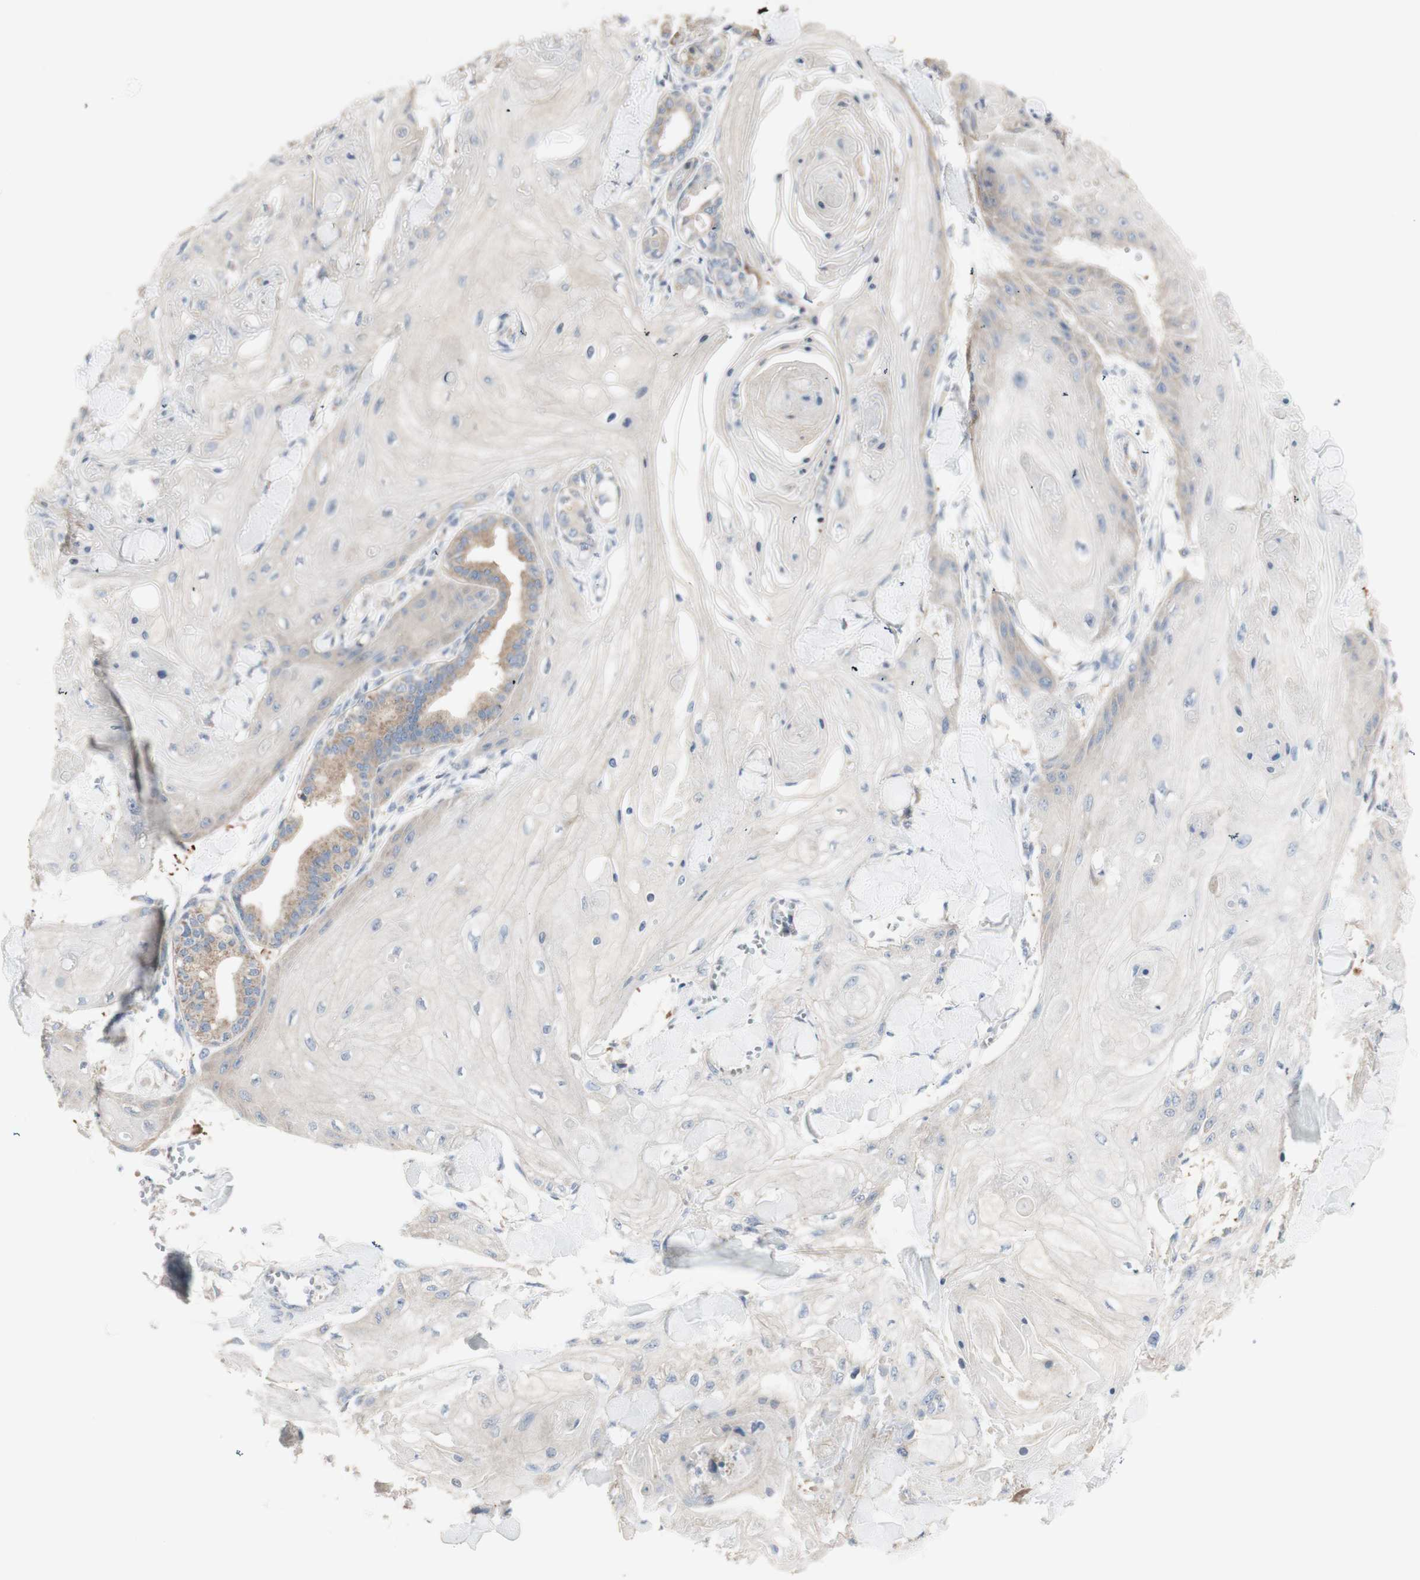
{"staining": {"intensity": "weak", "quantity": "<25%", "location": "cytoplasmic/membranous"}, "tissue": "skin cancer", "cell_type": "Tumor cells", "image_type": "cancer", "snomed": [{"axis": "morphology", "description": "Squamous cell carcinoma, NOS"}, {"axis": "topography", "description": "Skin"}], "caption": "Immunohistochemistry photomicrograph of neoplastic tissue: human squamous cell carcinoma (skin) stained with DAB (3,3'-diaminobenzidine) reveals no significant protein staining in tumor cells.", "gene": "C3orf52", "patient": {"sex": "male", "age": 74}}